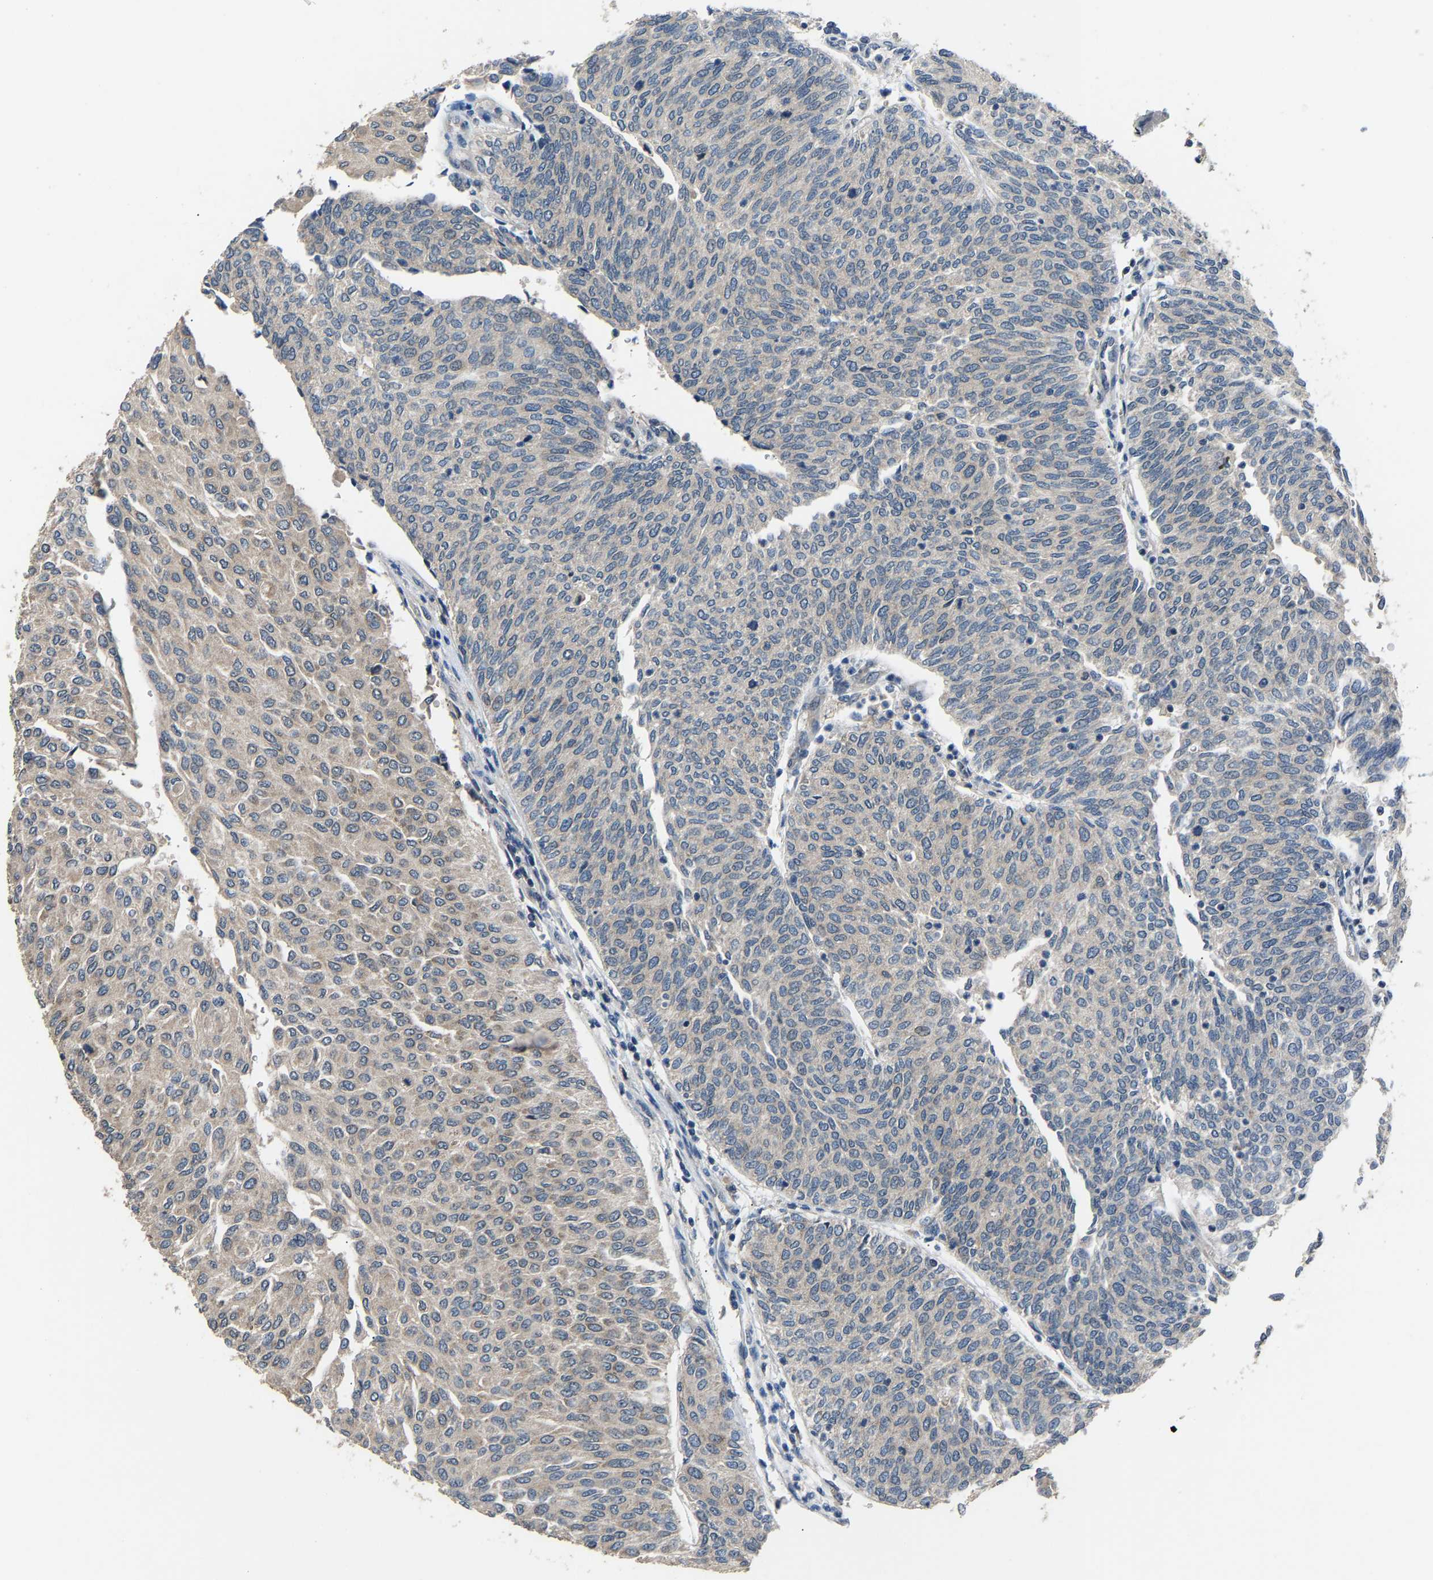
{"staining": {"intensity": "weak", "quantity": "<25%", "location": "cytoplasmic/membranous"}, "tissue": "urothelial cancer", "cell_type": "Tumor cells", "image_type": "cancer", "snomed": [{"axis": "morphology", "description": "Urothelial carcinoma, Low grade"}, {"axis": "topography", "description": "Urinary bladder"}], "caption": "High magnification brightfield microscopy of urothelial cancer stained with DAB (3,3'-diaminobenzidine) (brown) and counterstained with hematoxylin (blue): tumor cells show no significant expression. (DAB (3,3'-diaminobenzidine) immunohistochemistry (IHC), high magnification).", "gene": "ABCC9", "patient": {"sex": "female", "age": 79}}